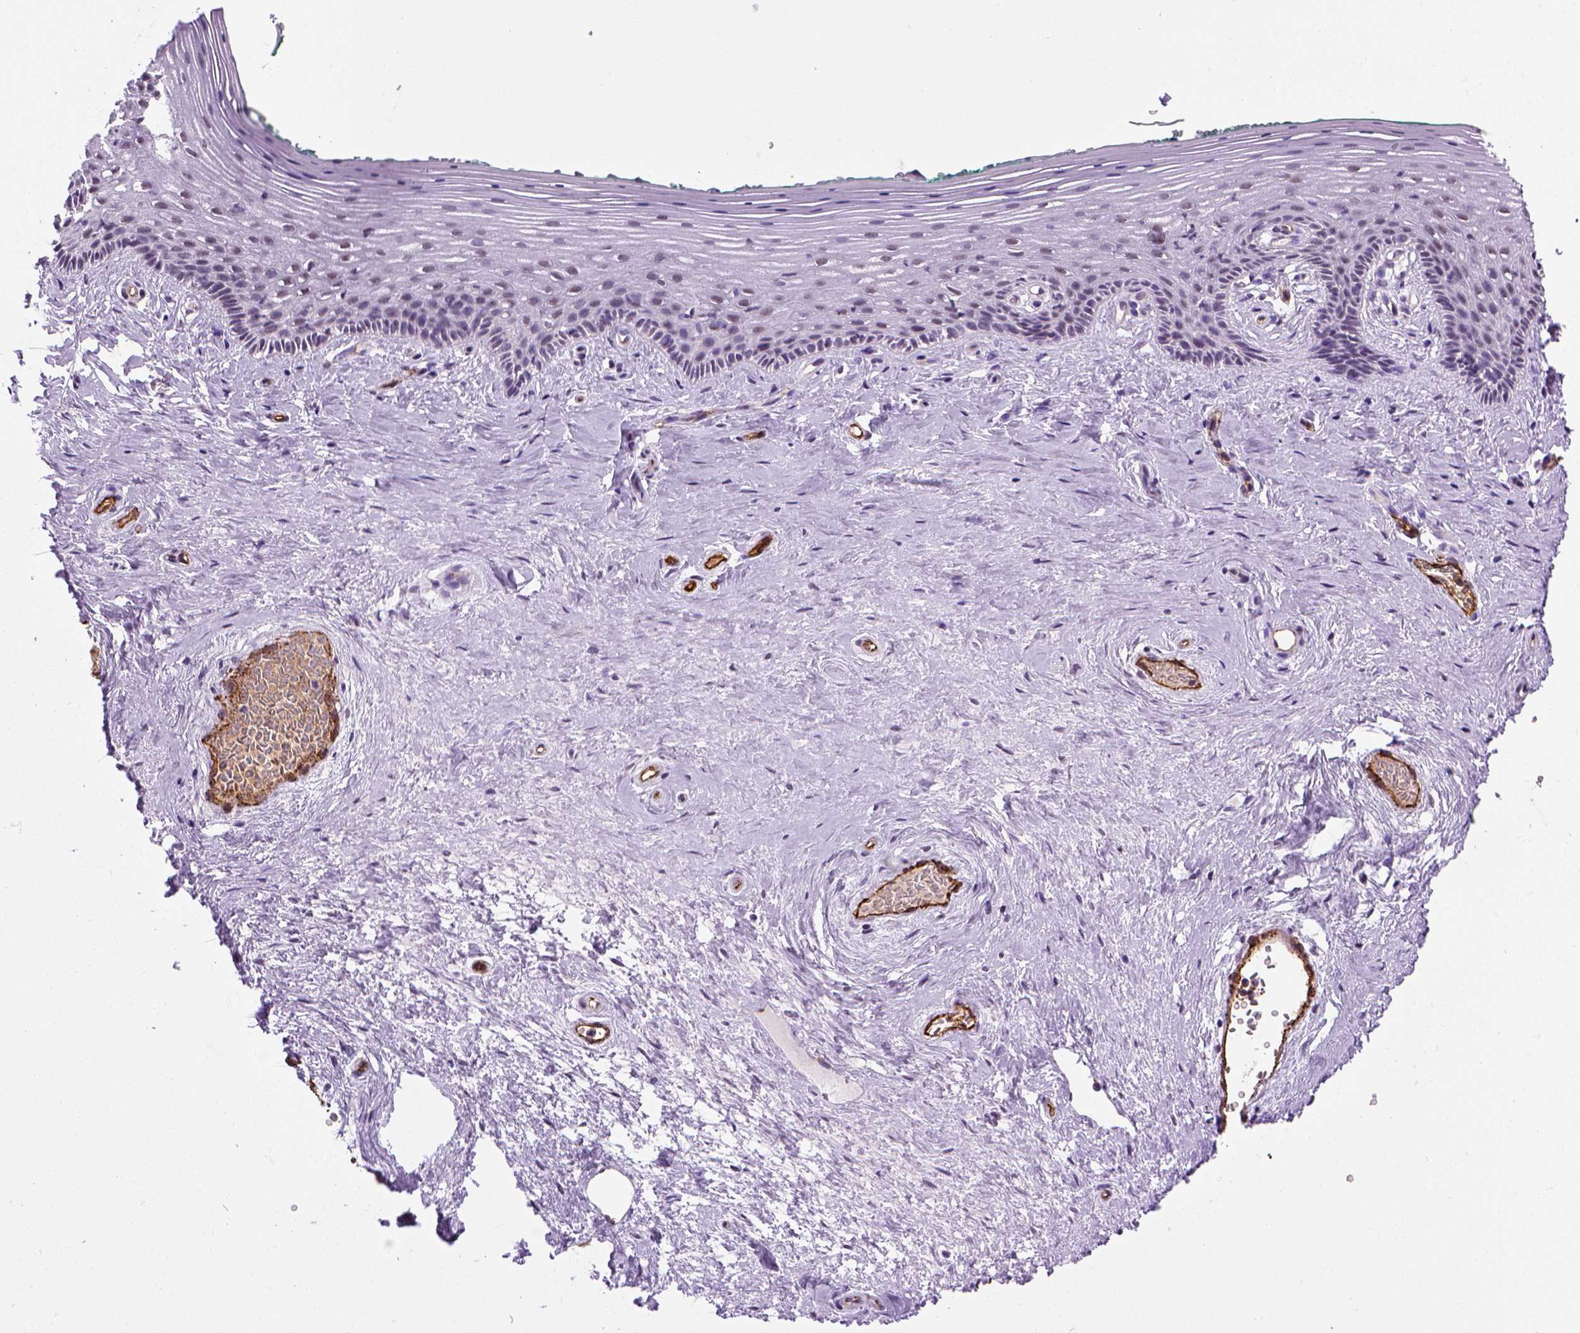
{"staining": {"intensity": "negative", "quantity": "none", "location": "none"}, "tissue": "vagina", "cell_type": "Squamous epithelial cells", "image_type": "normal", "snomed": [{"axis": "morphology", "description": "Normal tissue, NOS"}, {"axis": "topography", "description": "Vagina"}], "caption": "A photomicrograph of human vagina is negative for staining in squamous epithelial cells.", "gene": "VWF", "patient": {"sex": "female", "age": 45}}